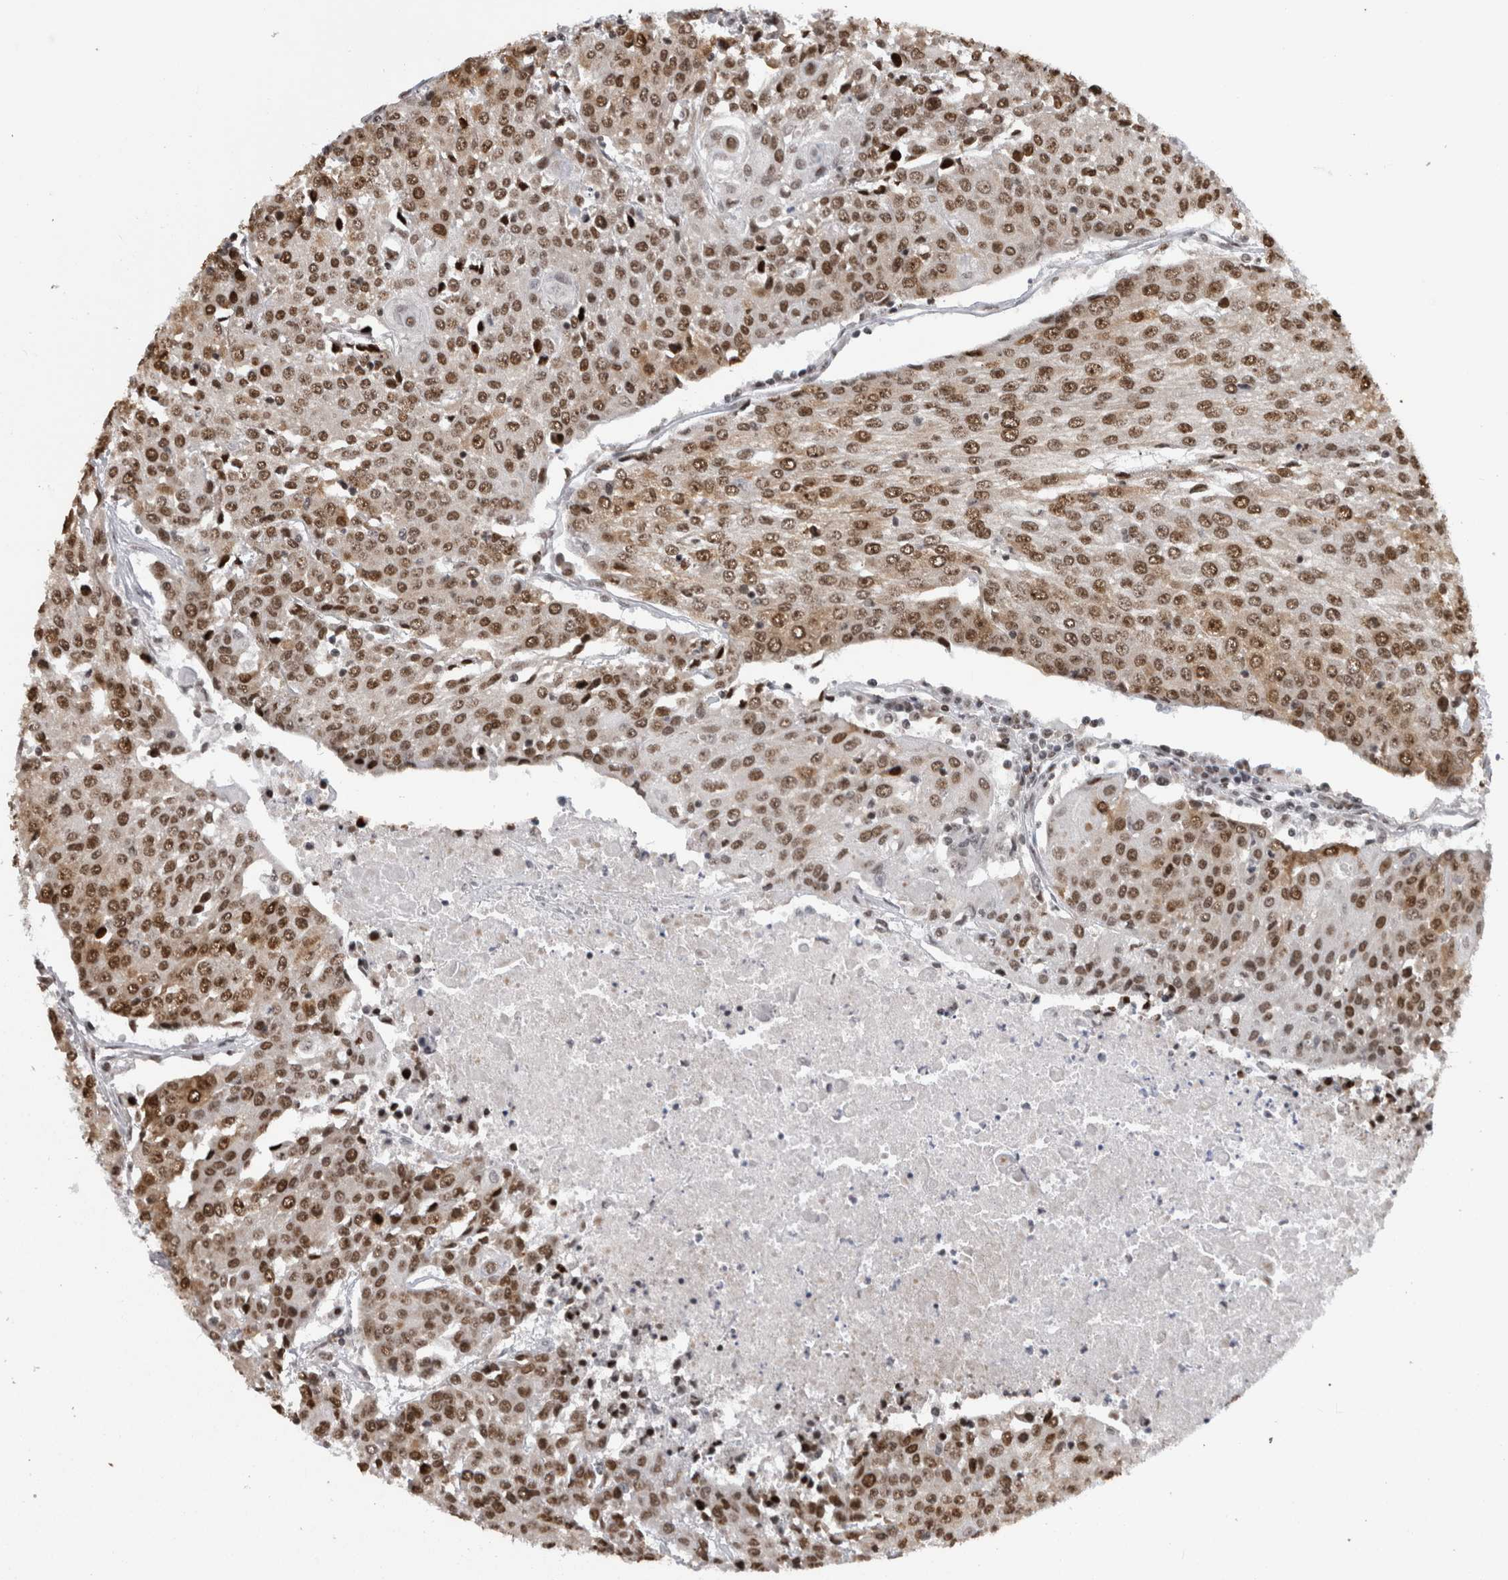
{"staining": {"intensity": "moderate", "quantity": ">75%", "location": "nuclear"}, "tissue": "urothelial cancer", "cell_type": "Tumor cells", "image_type": "cancer", "snomed": [{"axis": "morphology", "description": "Urothelial carcinoma, High grade"}, {"axis": "topography", "description": "Urinary bladder"}], "caption": "IHC photomicrograph of urothelial cancer stained for a protein (brown), which demonstrates medium levels of moderate nuclear positivity in about >75% of tumor cells.", "gene": "ZSCAN2", "patient": {"sex": "female", "age": 85}}